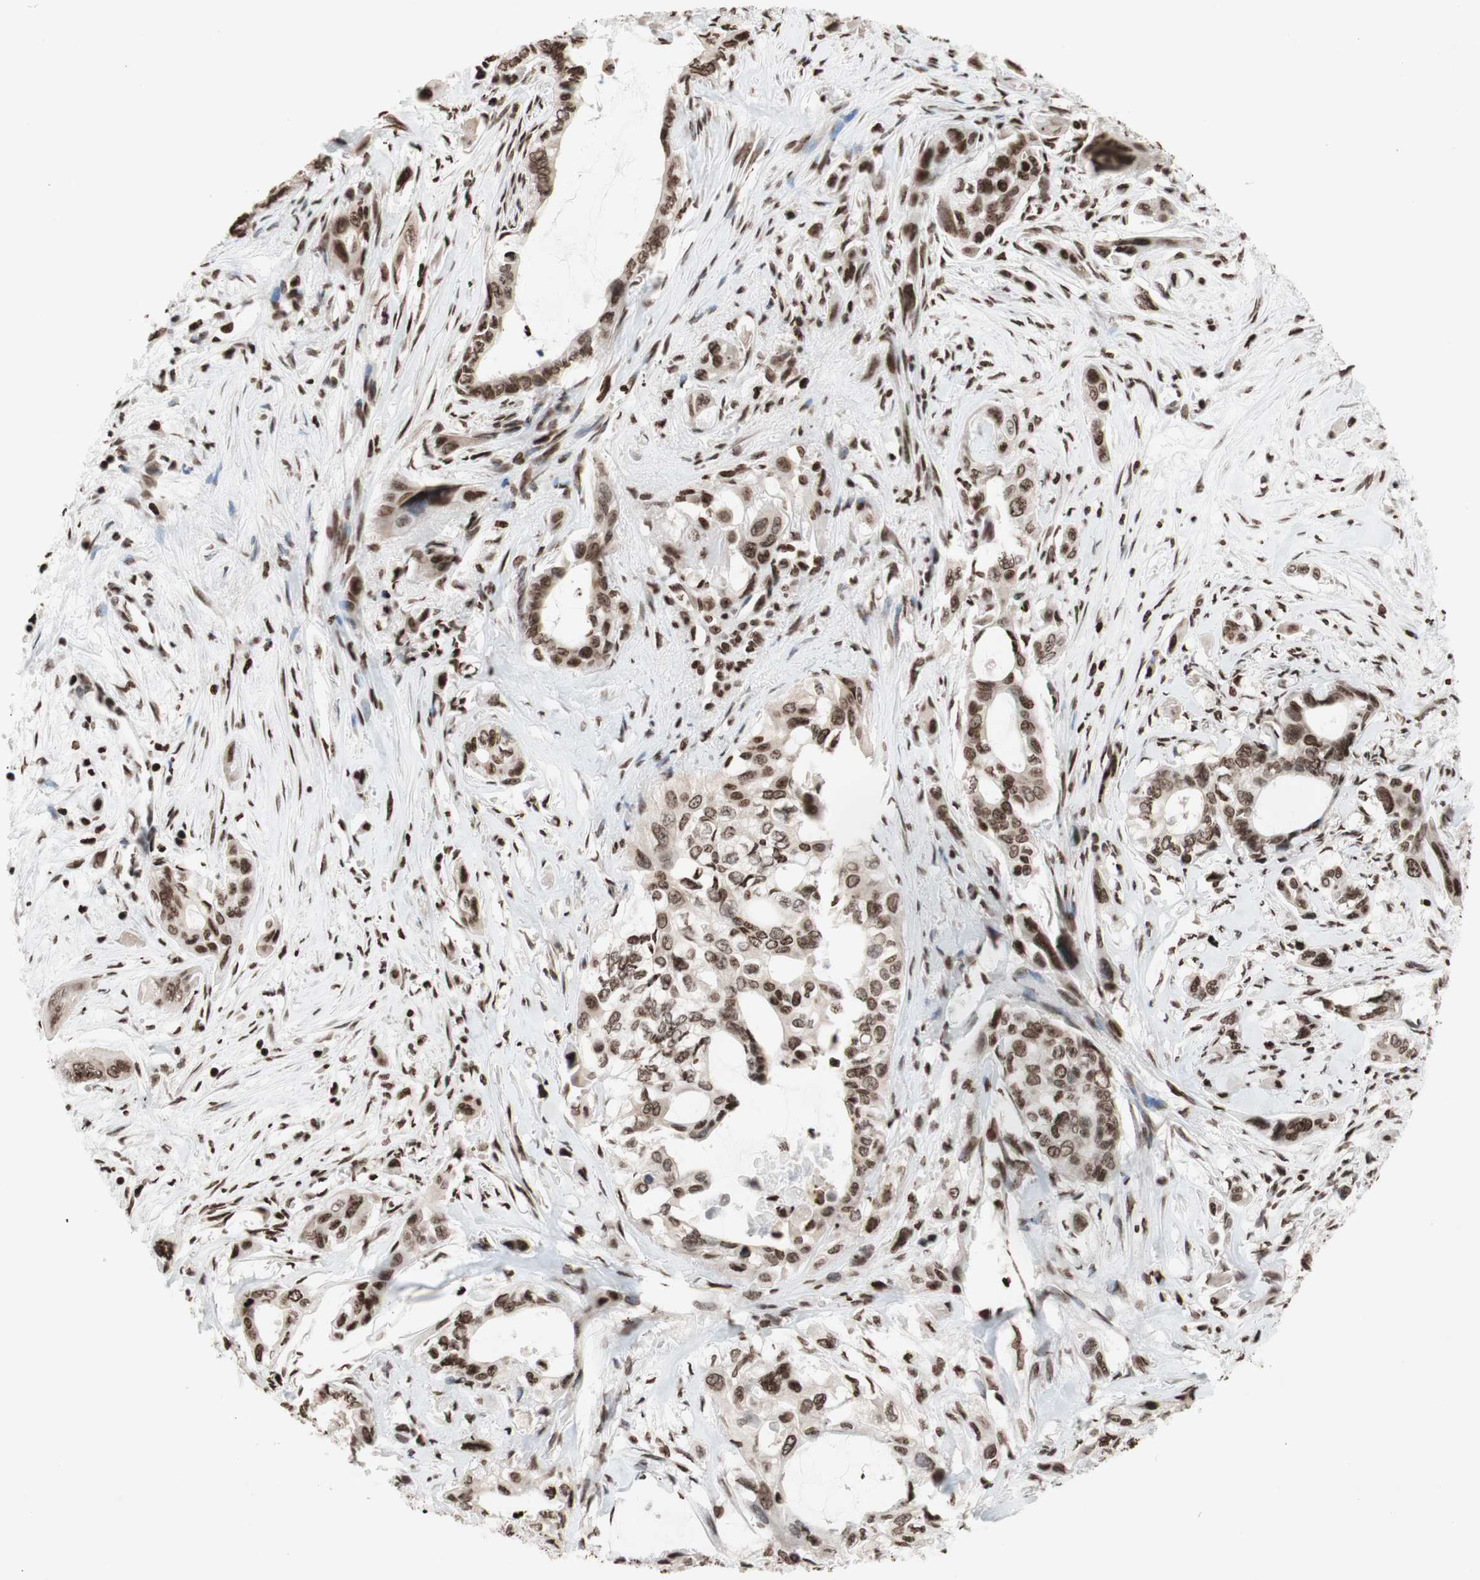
{"staining": {"intensity": "moderate", "quantity": ">75%", "location": "nuclear"}, "tissue": "pancreatic cancer", "cell_type": "Tumor cells", "image_type": "cancer", "snomed": [{"axis": "morphology", "description": "Adenocarcinoma, NOS"}, {"axis": "topography", "description": "Pancreas"}], "caption": "A medium amount of moderate nuclear positivity is appreciated in about >75% of tumor cells in adenocarcinoma (pancreatic) tissue.", "gene": "NCOA3", "patient": {"sex": "male", "age": 73}}